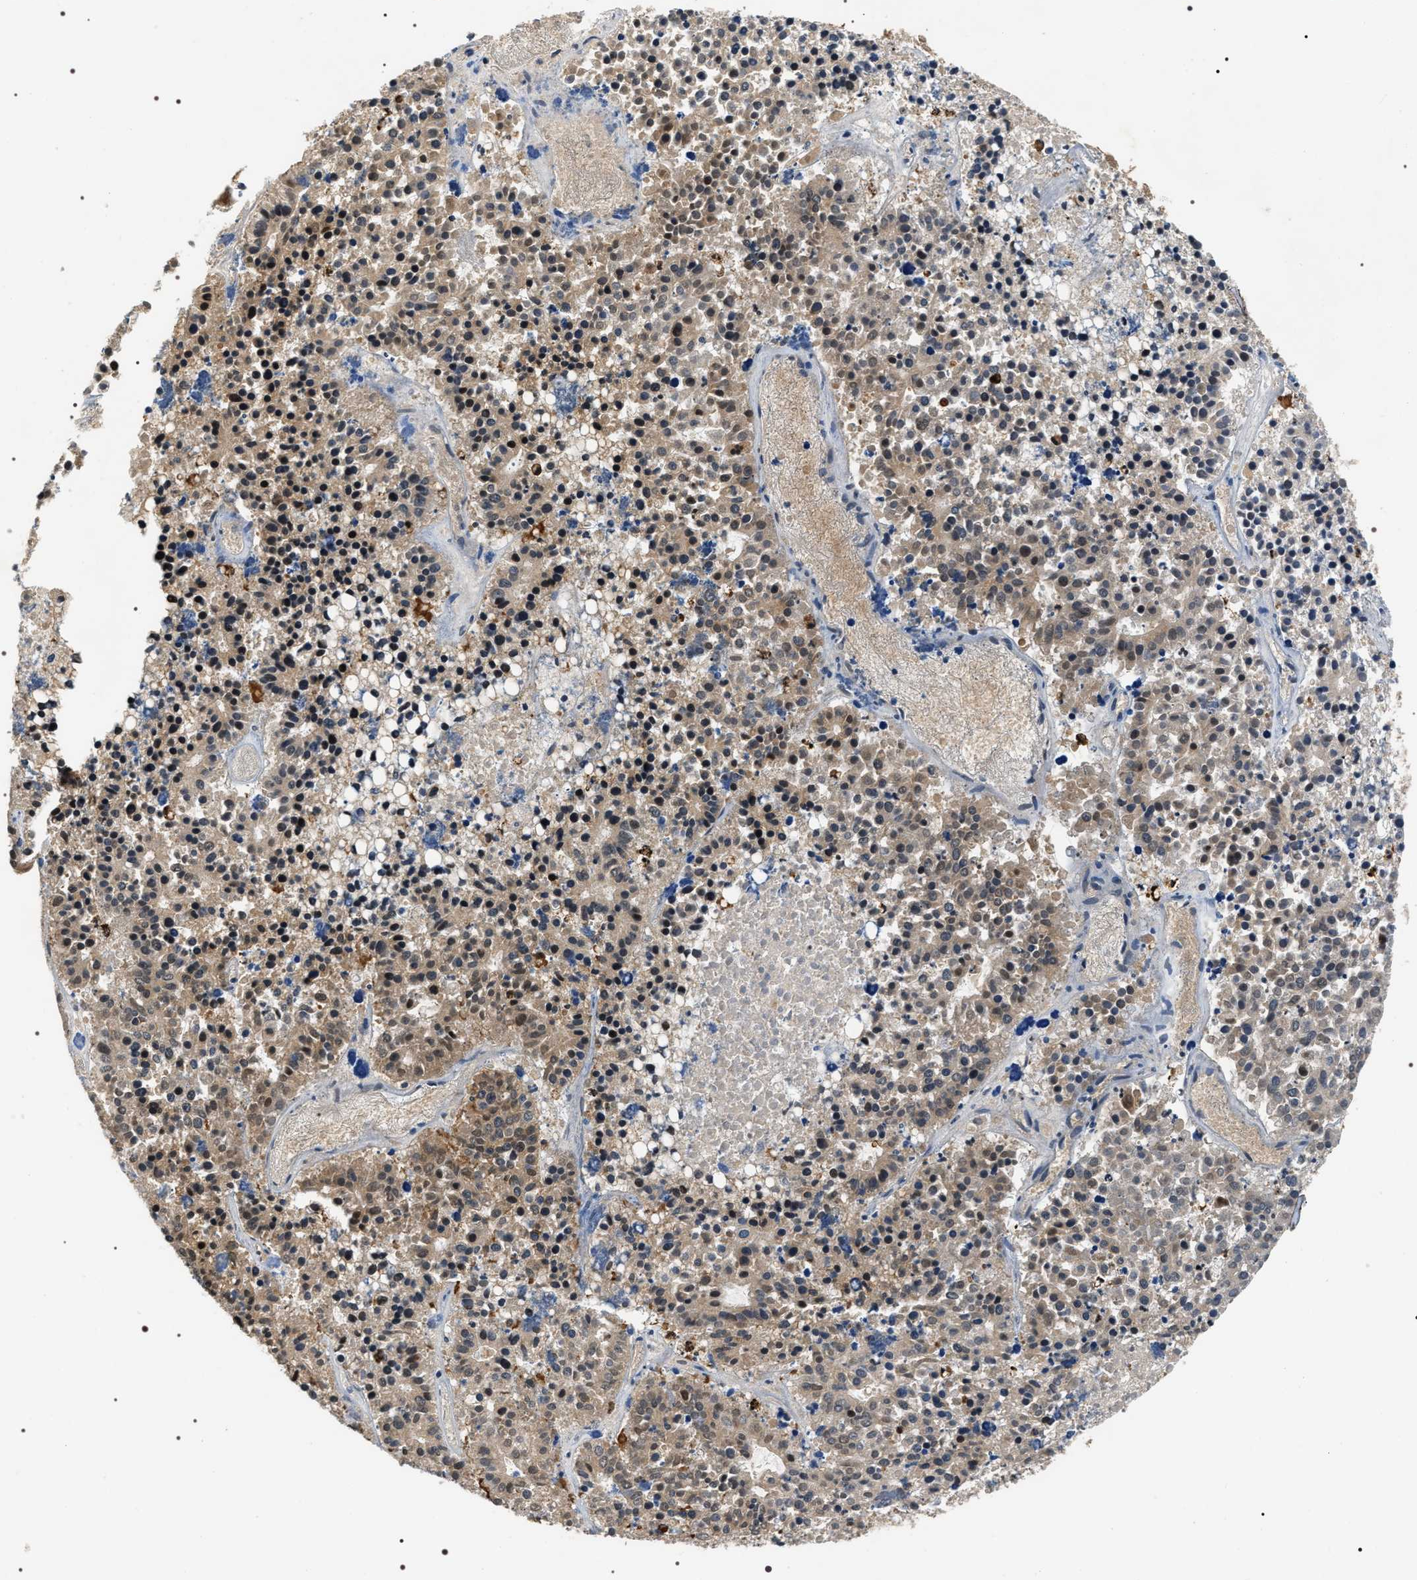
{"staining": {"intensity": "strong", "quantity": ">75%", "location": "cytoplasmic/membranous,nuclear"}, "tissue": "pancreatic cancer", "cell_type": "Tumor cells", "image_type": "cancer", "snomed": [{"axis": "morphology", "description": "Adenocarcinoma, NOS"}, {"axis": "topography", "description": "Pancreas"}], "caption": "IHC staining of adenocarcinoma (pancreatic), which shows high levels of strong cytoplasmic/membranous and nuclear expression in about >75% of tumor cells indicating strong cytoplasmic/membranous and nuclear protein expression. The staining was performed using DAB (3,3'-diaminobenzidine) (brown) for protein detection and nuclei were counterstained in hematoxylin (blue).", "gene": "C7orf25", "patient": {"sex": "male", "age": 50}}